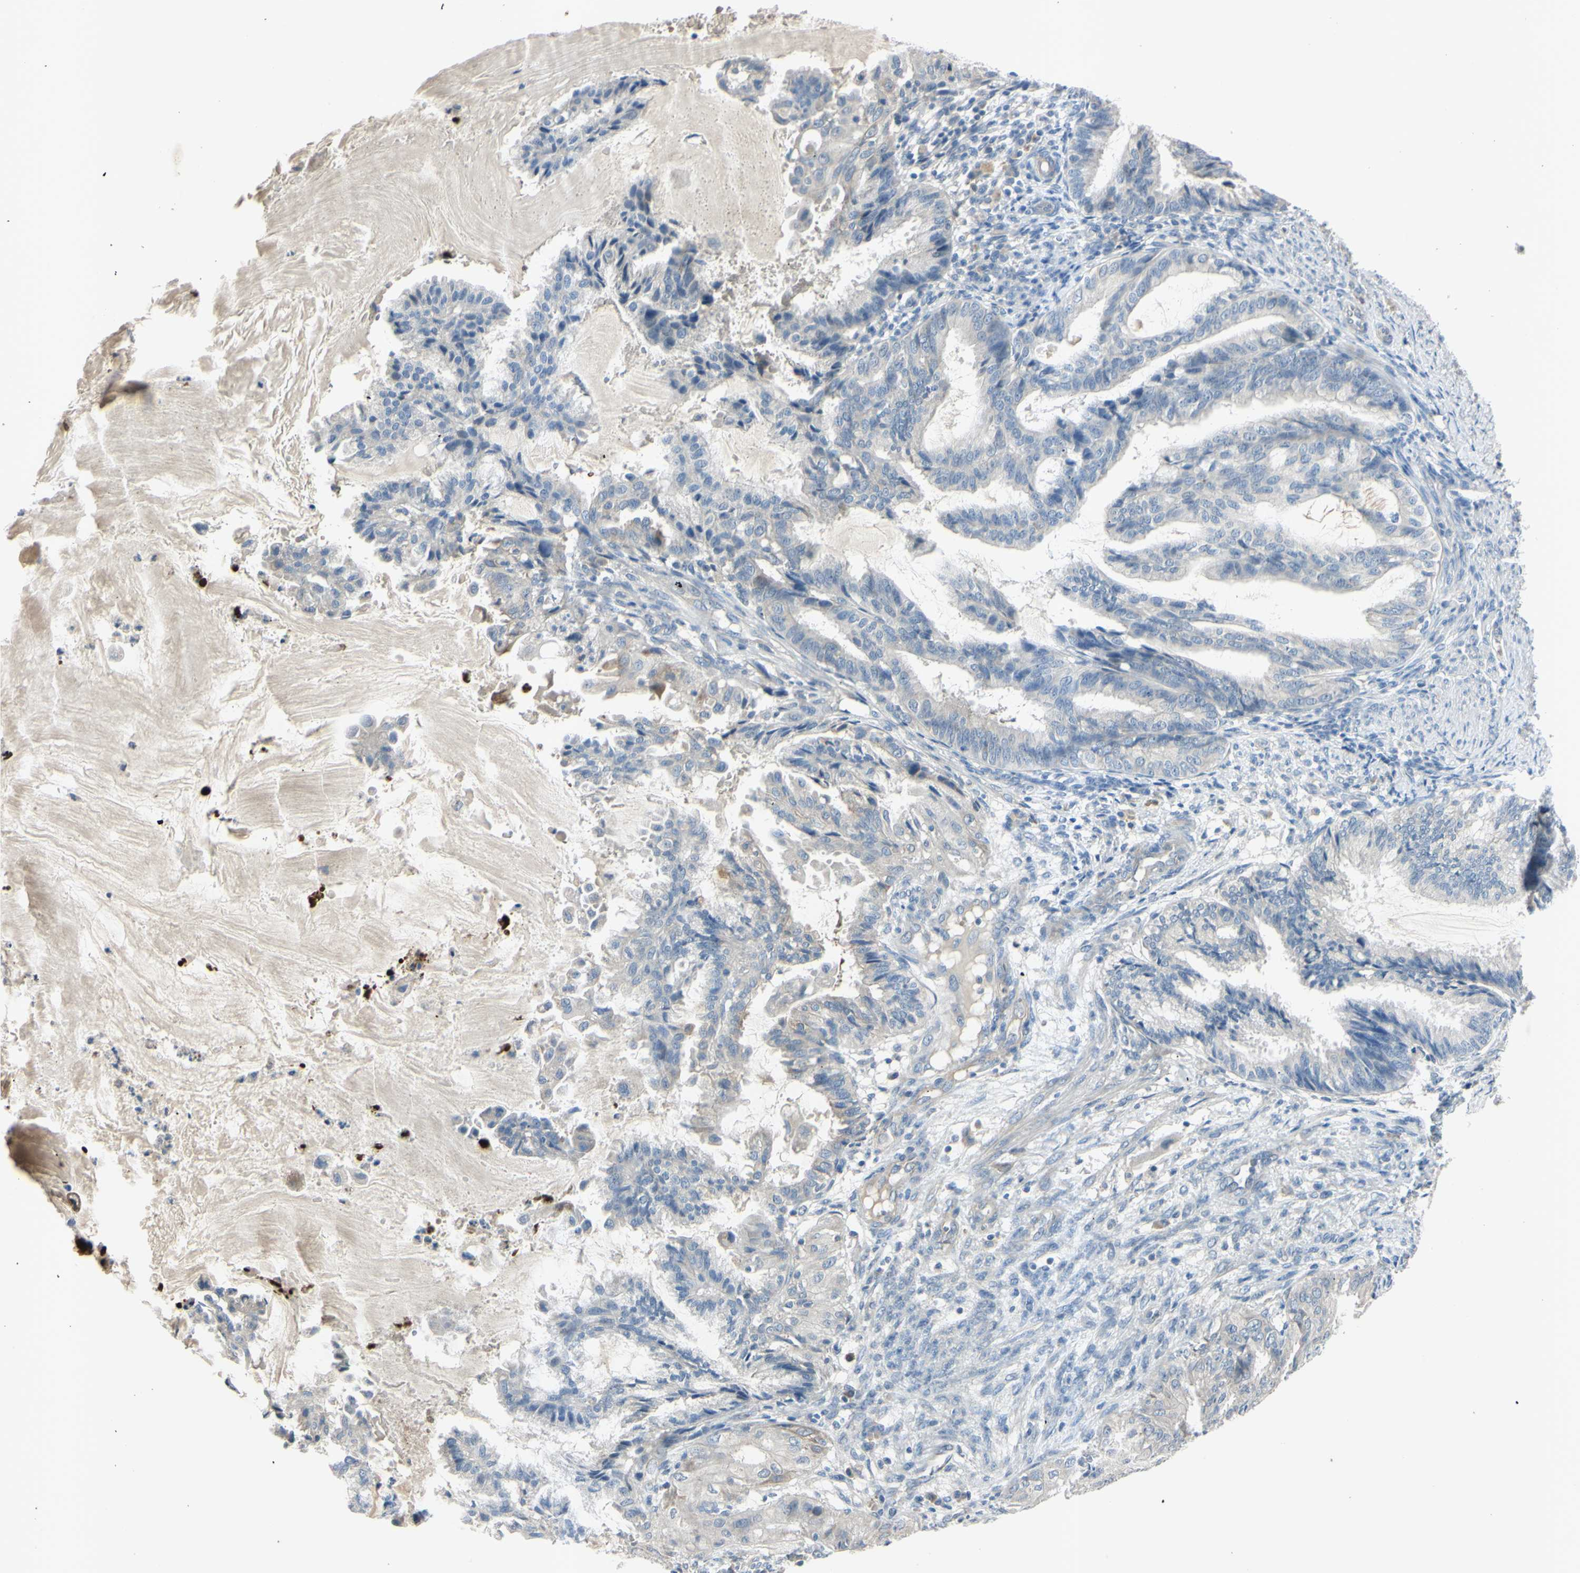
{"staining": {"intensity": "negative", "quantity": "none", "location": "none"}, "tissue": "endometrial cancer", "cell_type": "Tumor cells", "image_type": "cancer", "snomed": [{"axis": "morphology", "description": "Adenocarcinoma, NOS"}, {"axis": "topography", "description": "Endometrium"}], "caption": "Immunohistochemical staining of adenocarcinoma (endometrial) reveals no significant positivity in tumor cells.", "gene": "AATK", "patient": {"sex": "female", "age": 86}}